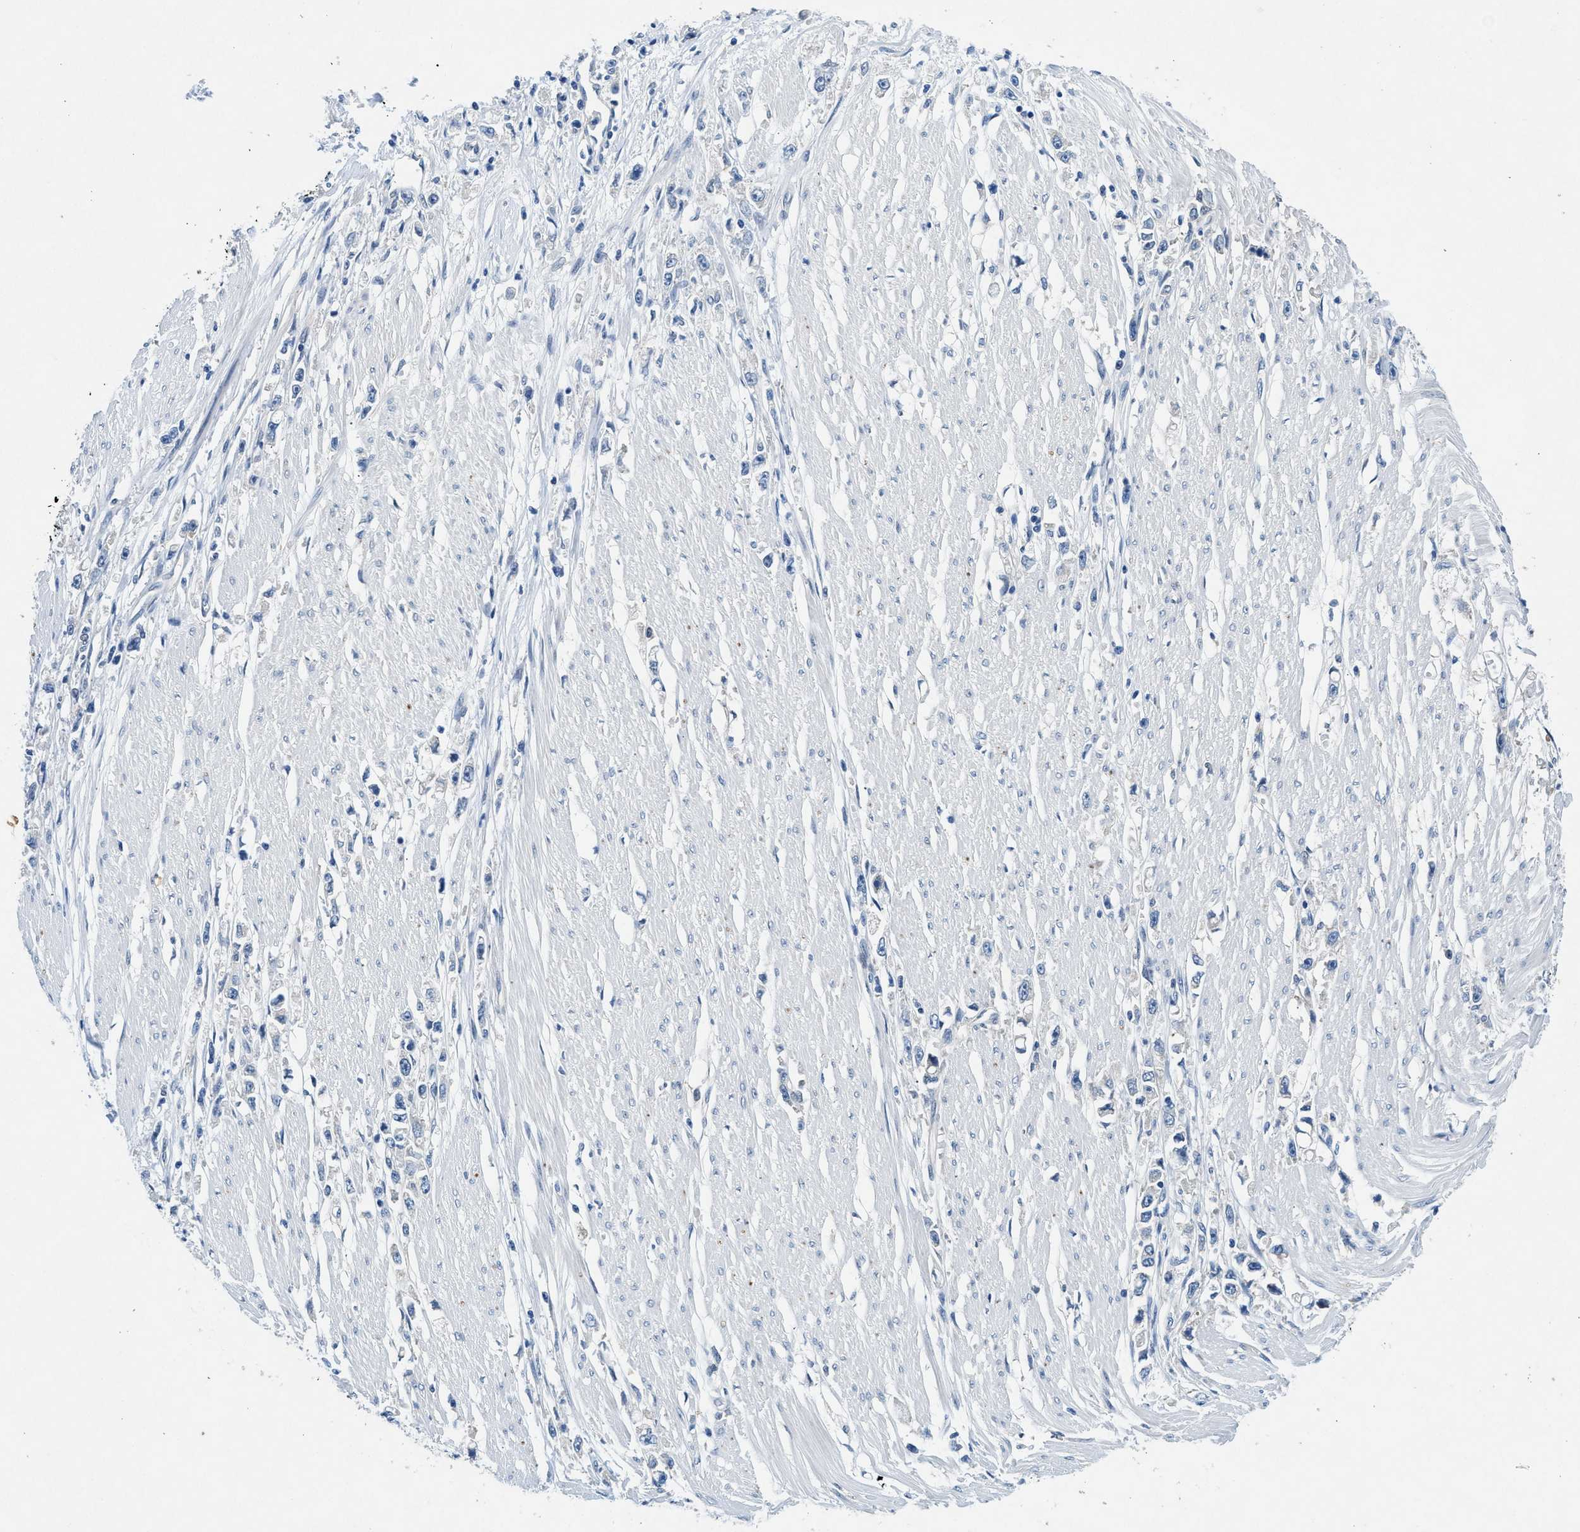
{"staining": {"intensity": "negative", "quantity": "none", "location": "none"}, "tissue": "stomach cancer", "cell_type": "Tumor cells", "image_type": "cancer", "snomed": [{"axis": "morphology", "description": "Adenocarcinoma, NOS"}, {"axis": "topography", "description": "Stomach"}], "caption": "There is no significant positivity in tumor cells of stomach cancer (adenocarcinoma).", "gene": "COPS2", "patient": {"sex": "female", "age": 59}}